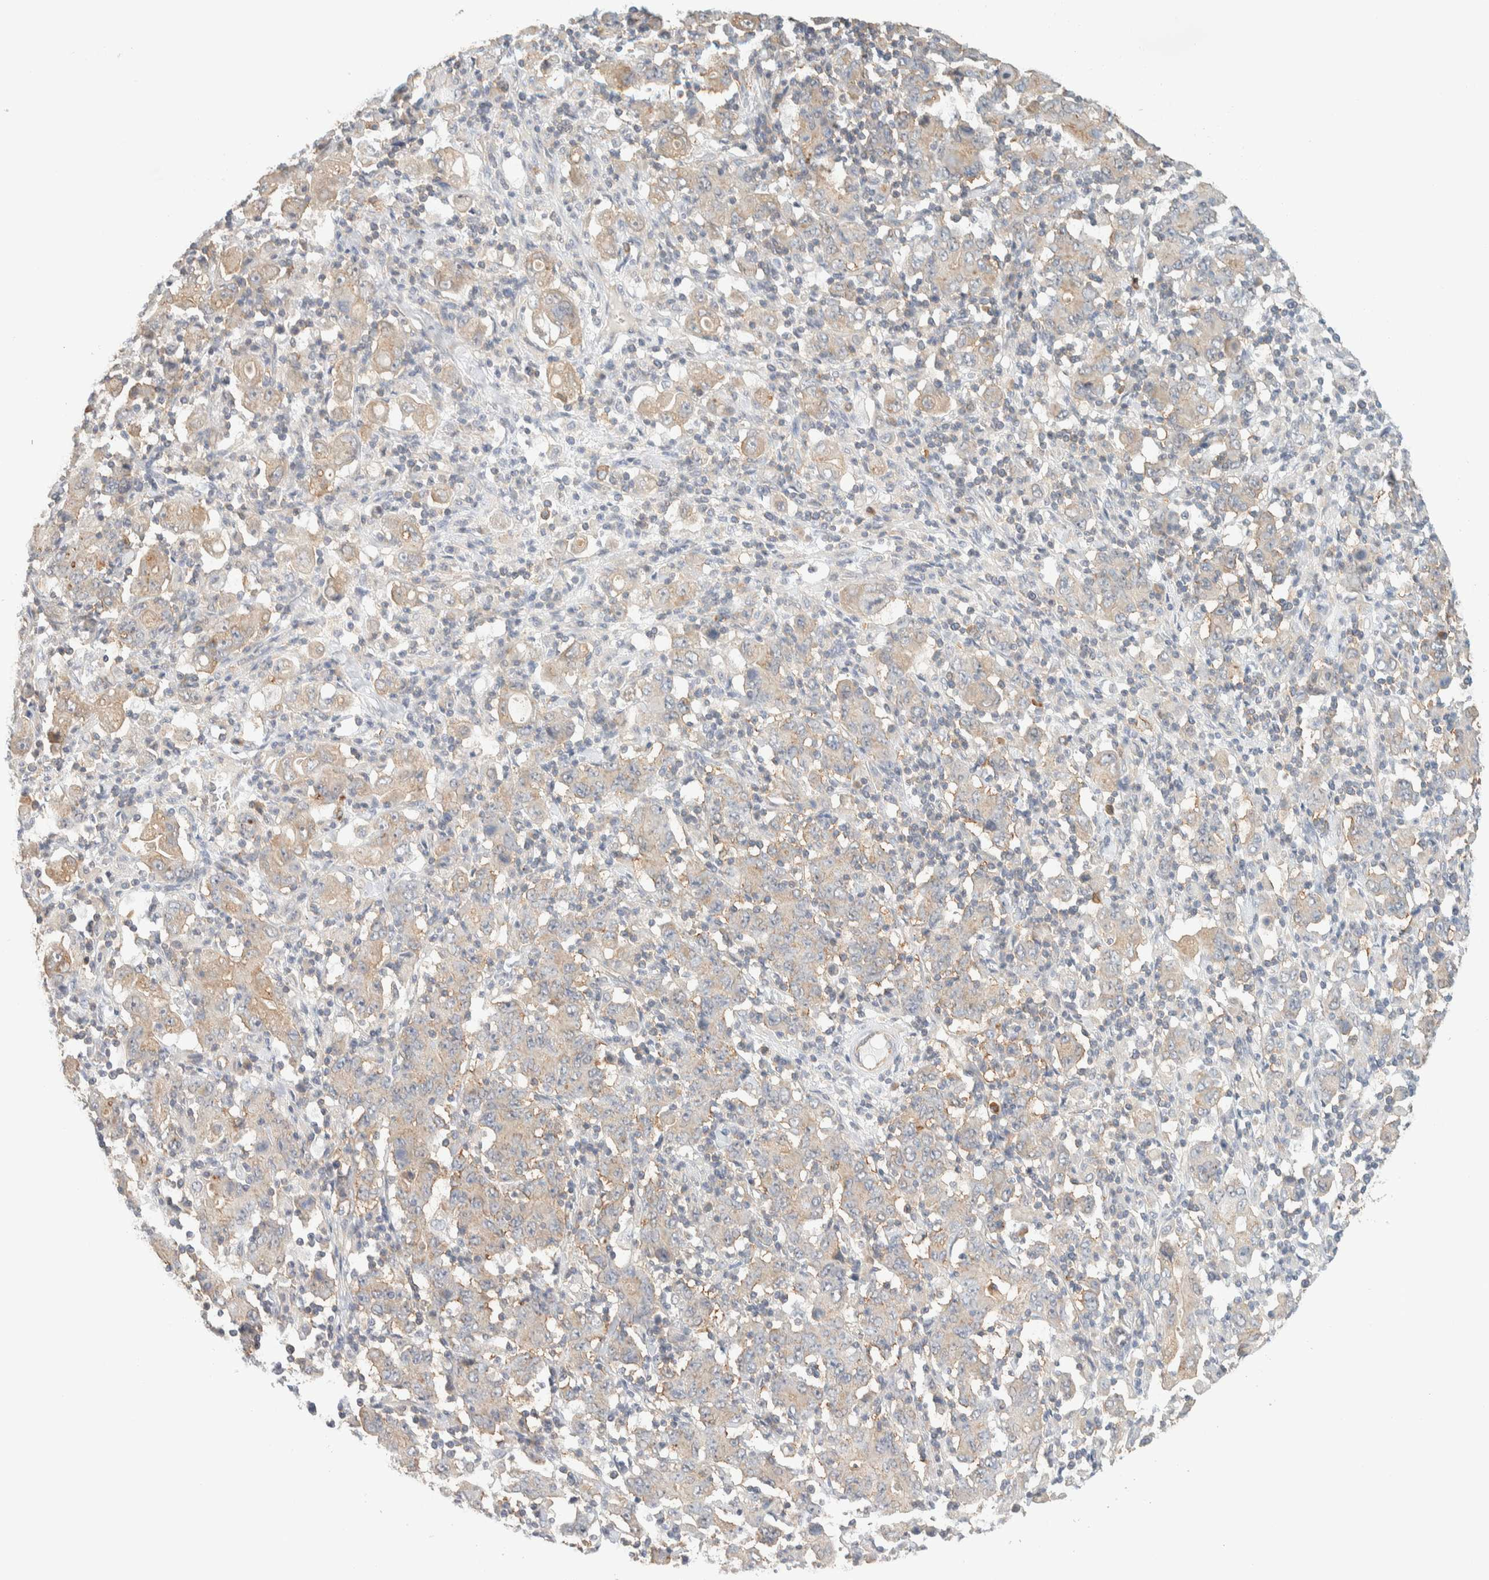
{"staining": {"intensity": "weak", "quantity": "25%-75%", "location": "cytoplasmic/membranous"}, "tissue": "stomach cancer", "cell_type": "Tumor cells", "image_type": "cancer", "snomed": [{"axis": "morphology", "description": "Adenocarcinoma, NOS"}, {"axis": "topography", "description": "Stomach, upper"}], "caption": "Immunohistochemical staining of stomach cancer exhibits low levels of weak cytoplasmic/membranous protein staining in about 25%-75% of tumor cells.", "gene": "TBC1D8B", "patient": {"sex": "male", "age": 69}}